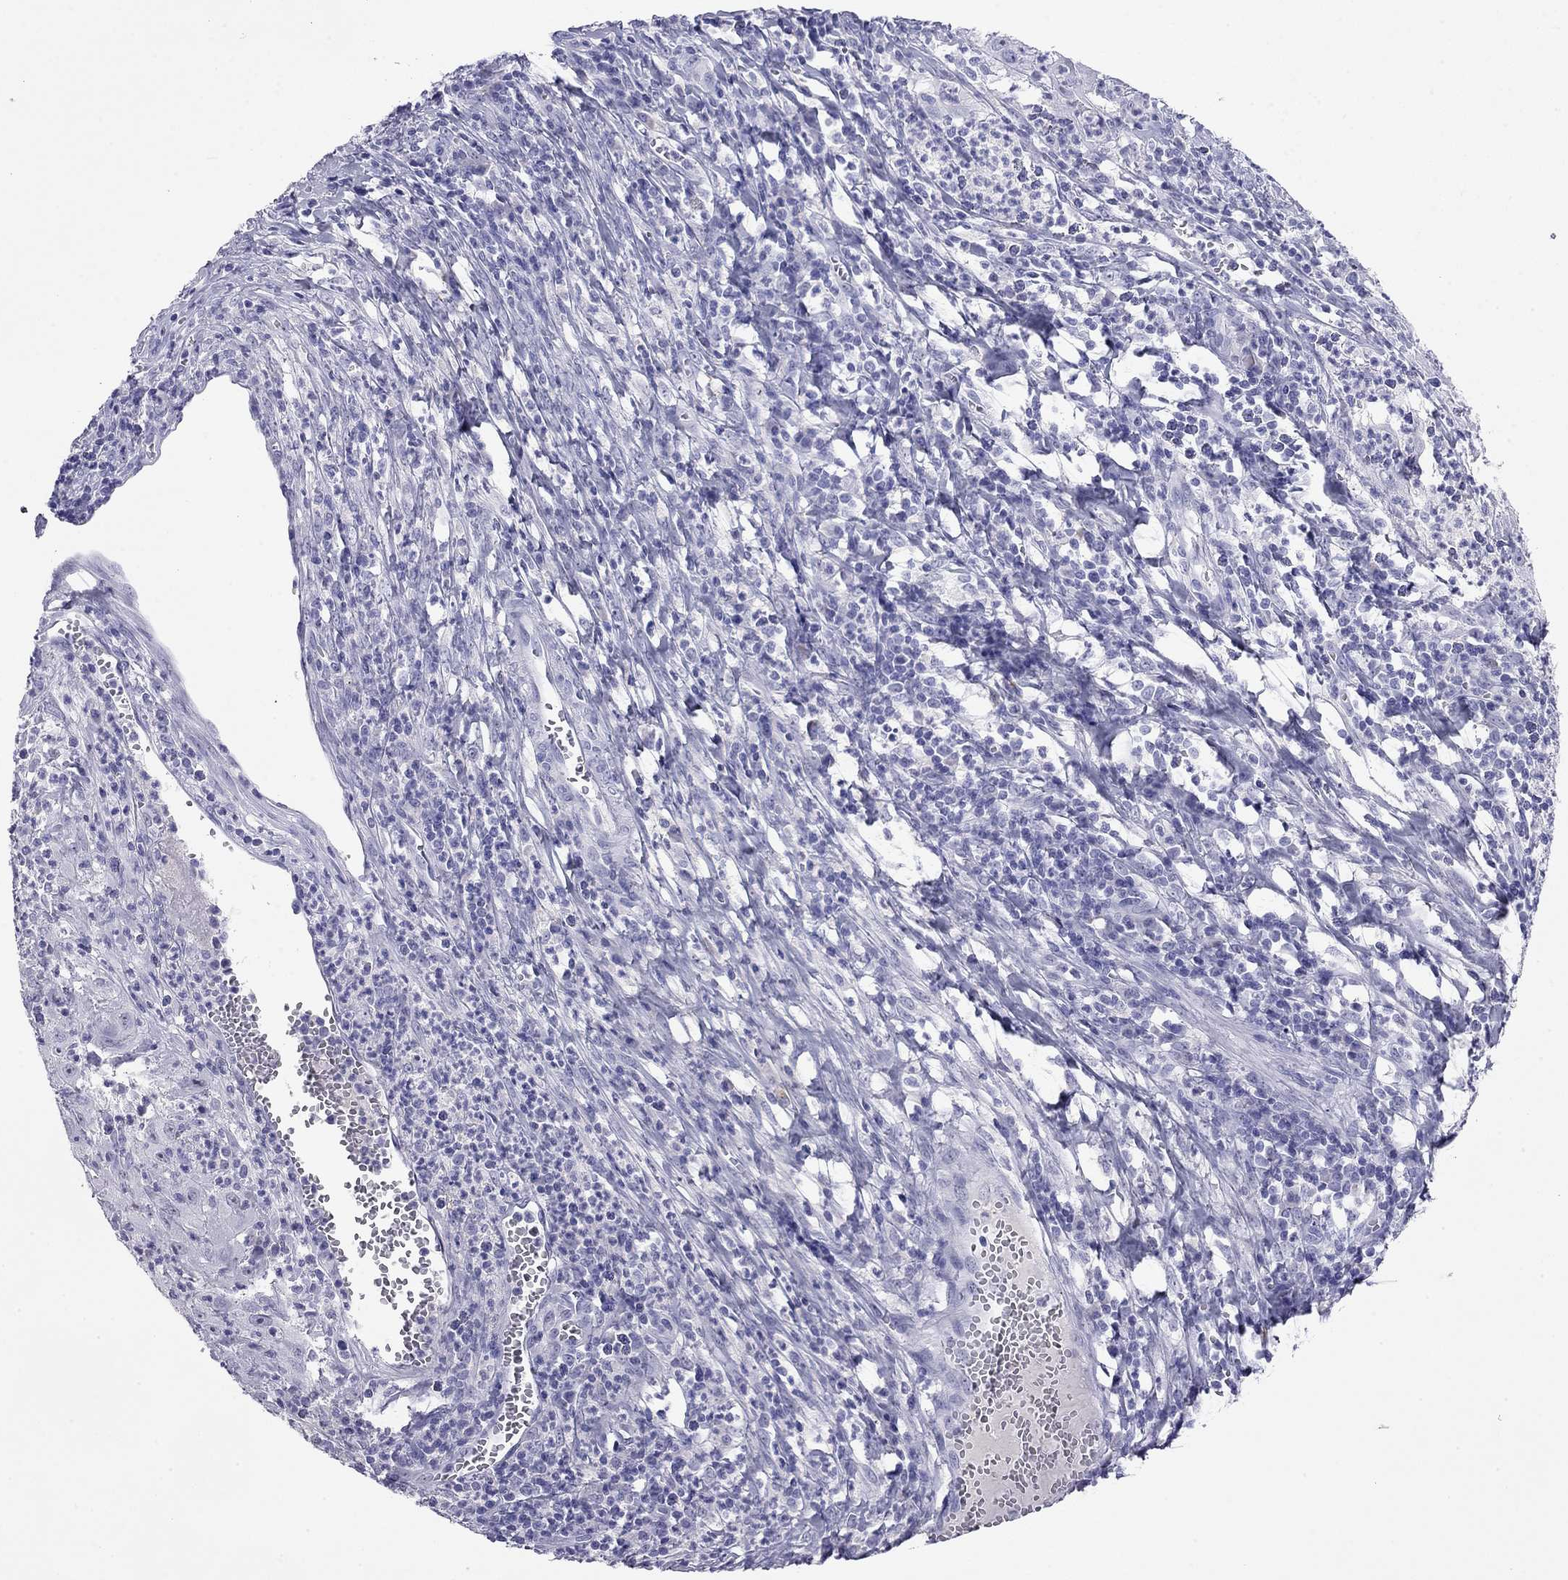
{"staining": {"intensity": "negative", "quantity": "none", "location": "none"}, "tissue": "cervical cancer", "cell_type": "Tumor cells", "image_type": "cancer", "snomed": [{"axis": "morphology", "description": "Squamous cell carcinoma, NOS"}, {"axis": "topography", "description": "Cervix"}], "caption": "Tumor cells show no significant positivity in cervical cancer (squamous cell carcinoma). Nuclei are stained in blue.", "gene": "ODF4", "patient": {"sex": "female", "age": 32}}